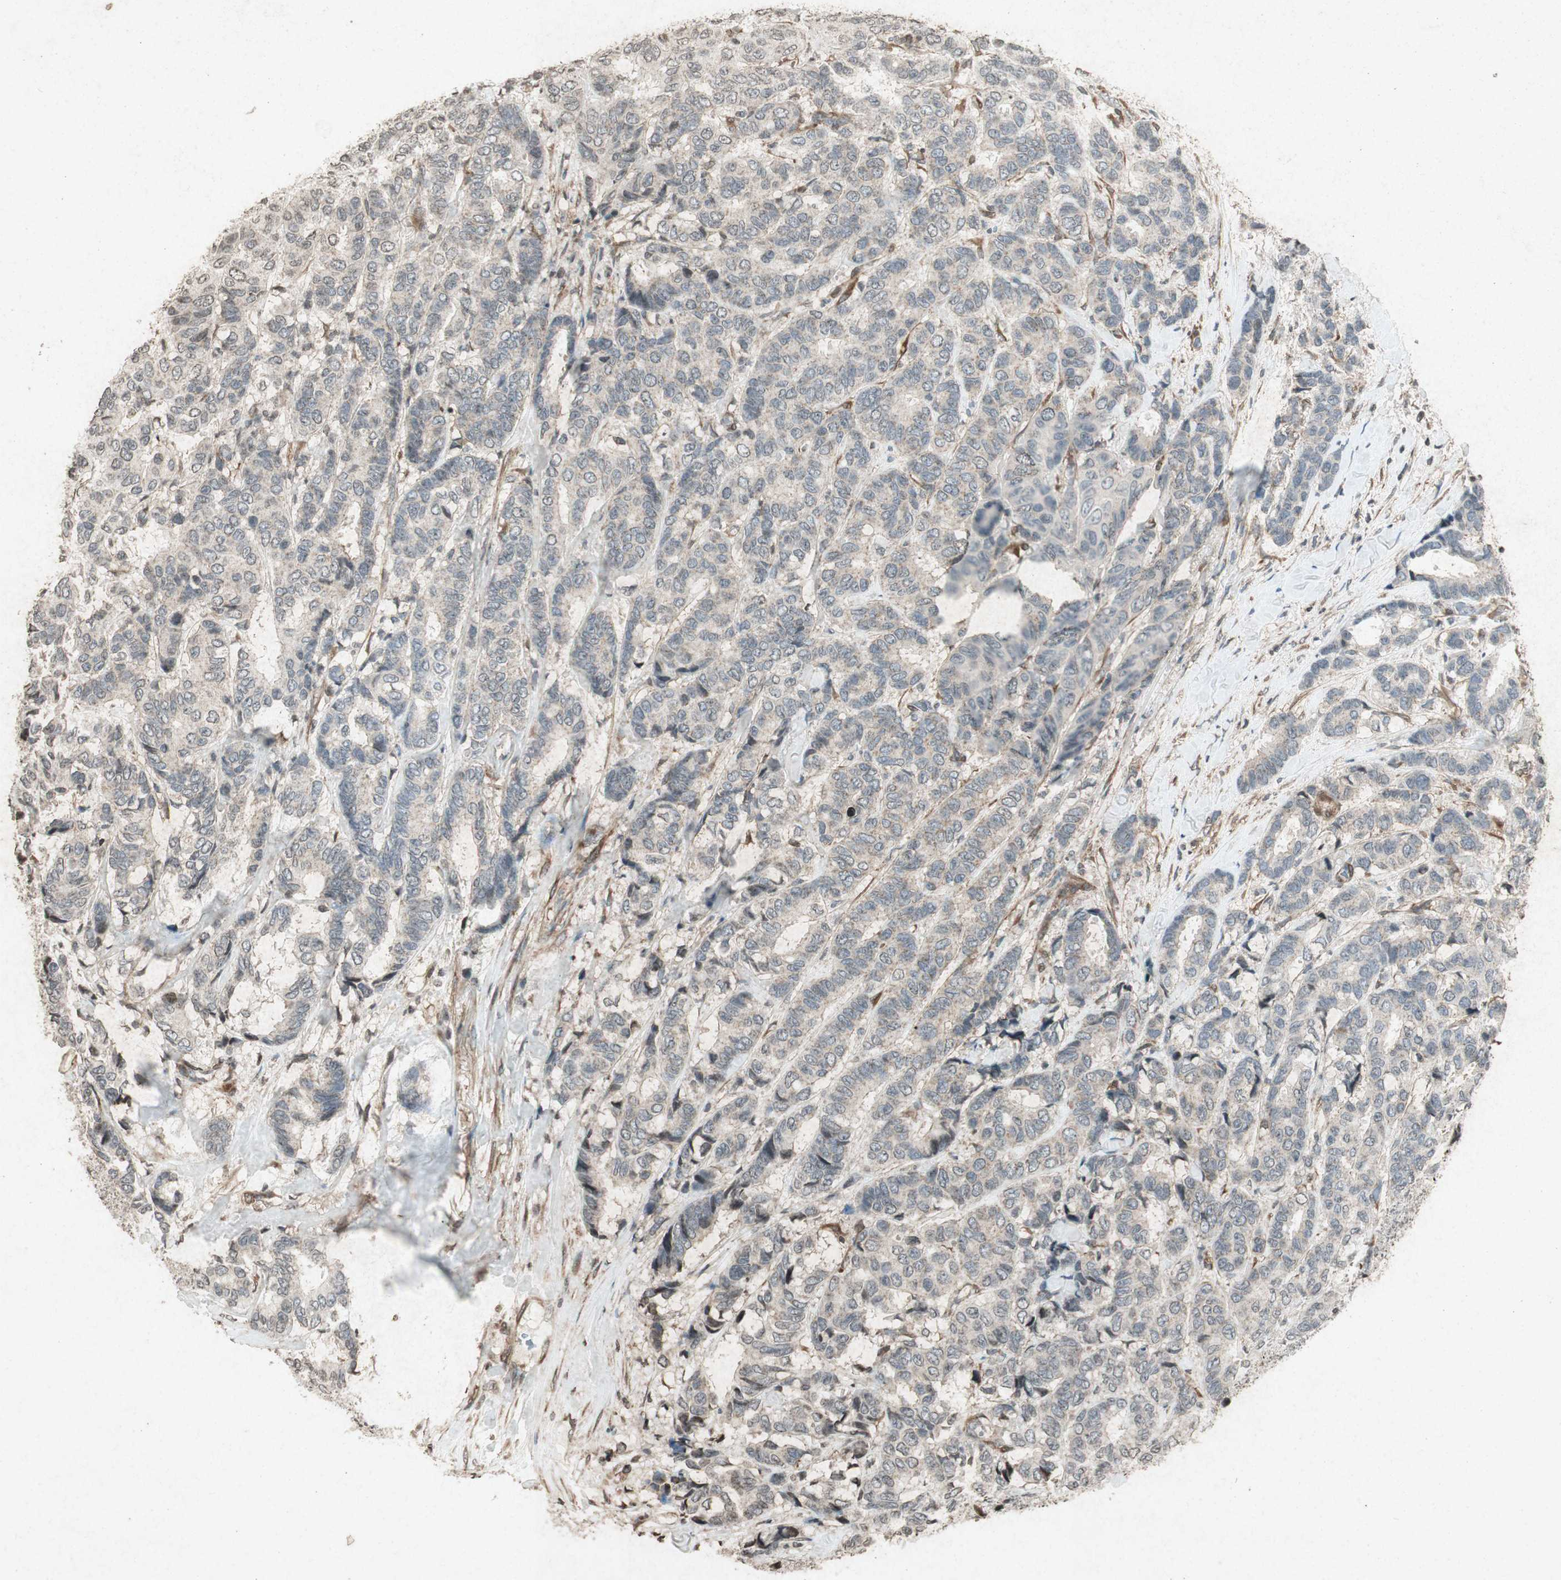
{"staining": {"intensity": "negative", "quantity": "none", "location": "none"}, "tissue": "breast cancer", "cell_type": "Tumor cells", "image_type": "cancer", "snomed": [{"axis": "morphology", "description": "Duct carcinoma"}, {"axis": "topography", "description": "Breast"}], "caption": "Histopathology image shows no protein expression in tumor cells of invasive ductal carcinoma (breast) tissue.", "gene": "PRKG1", "patient": {"sex": "female", "age": 87}}